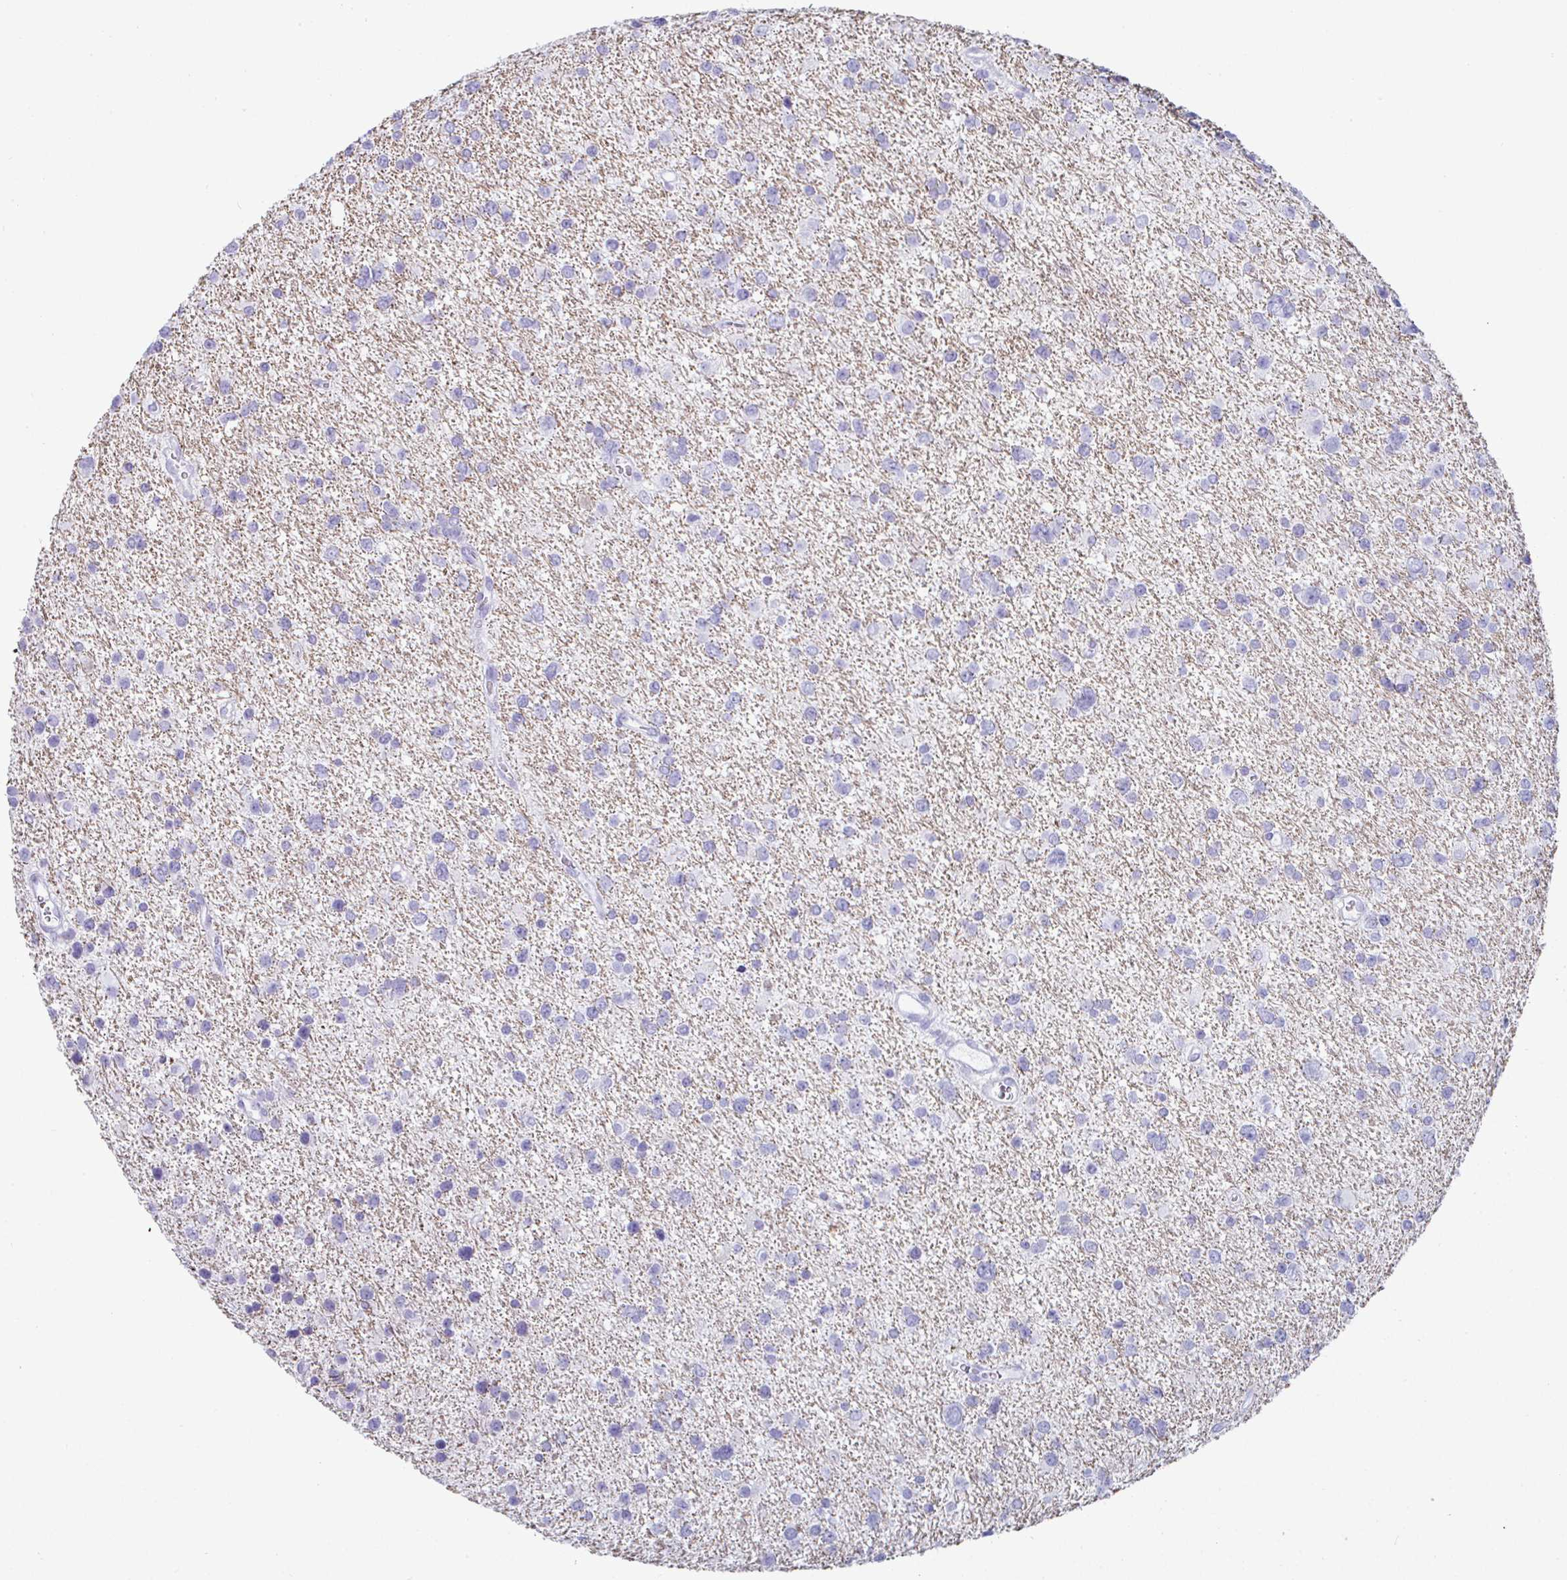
{"staining": {"intensity": "negative", "quantity": "none", "location": "none"}, "tissue": "glioma", "cell_type": "Tumor cells", "image_type": "cancer", "snomed": [{"axis": "morphology", "description": "Glioma, malignant, Low grade"}, {"axis": "topography", "description": "Brain"}], "caption": "Immunohistochemistry (IHC) photomicrograph of neoplastic tissue: low-grade glioma (malignant) stained with DAB (3,3'-diaminobenzidine) demonstrates no significant protein expression in tumor cells.", "gene": "CREG2", "patient": {"sex": "female", "age": 55}}